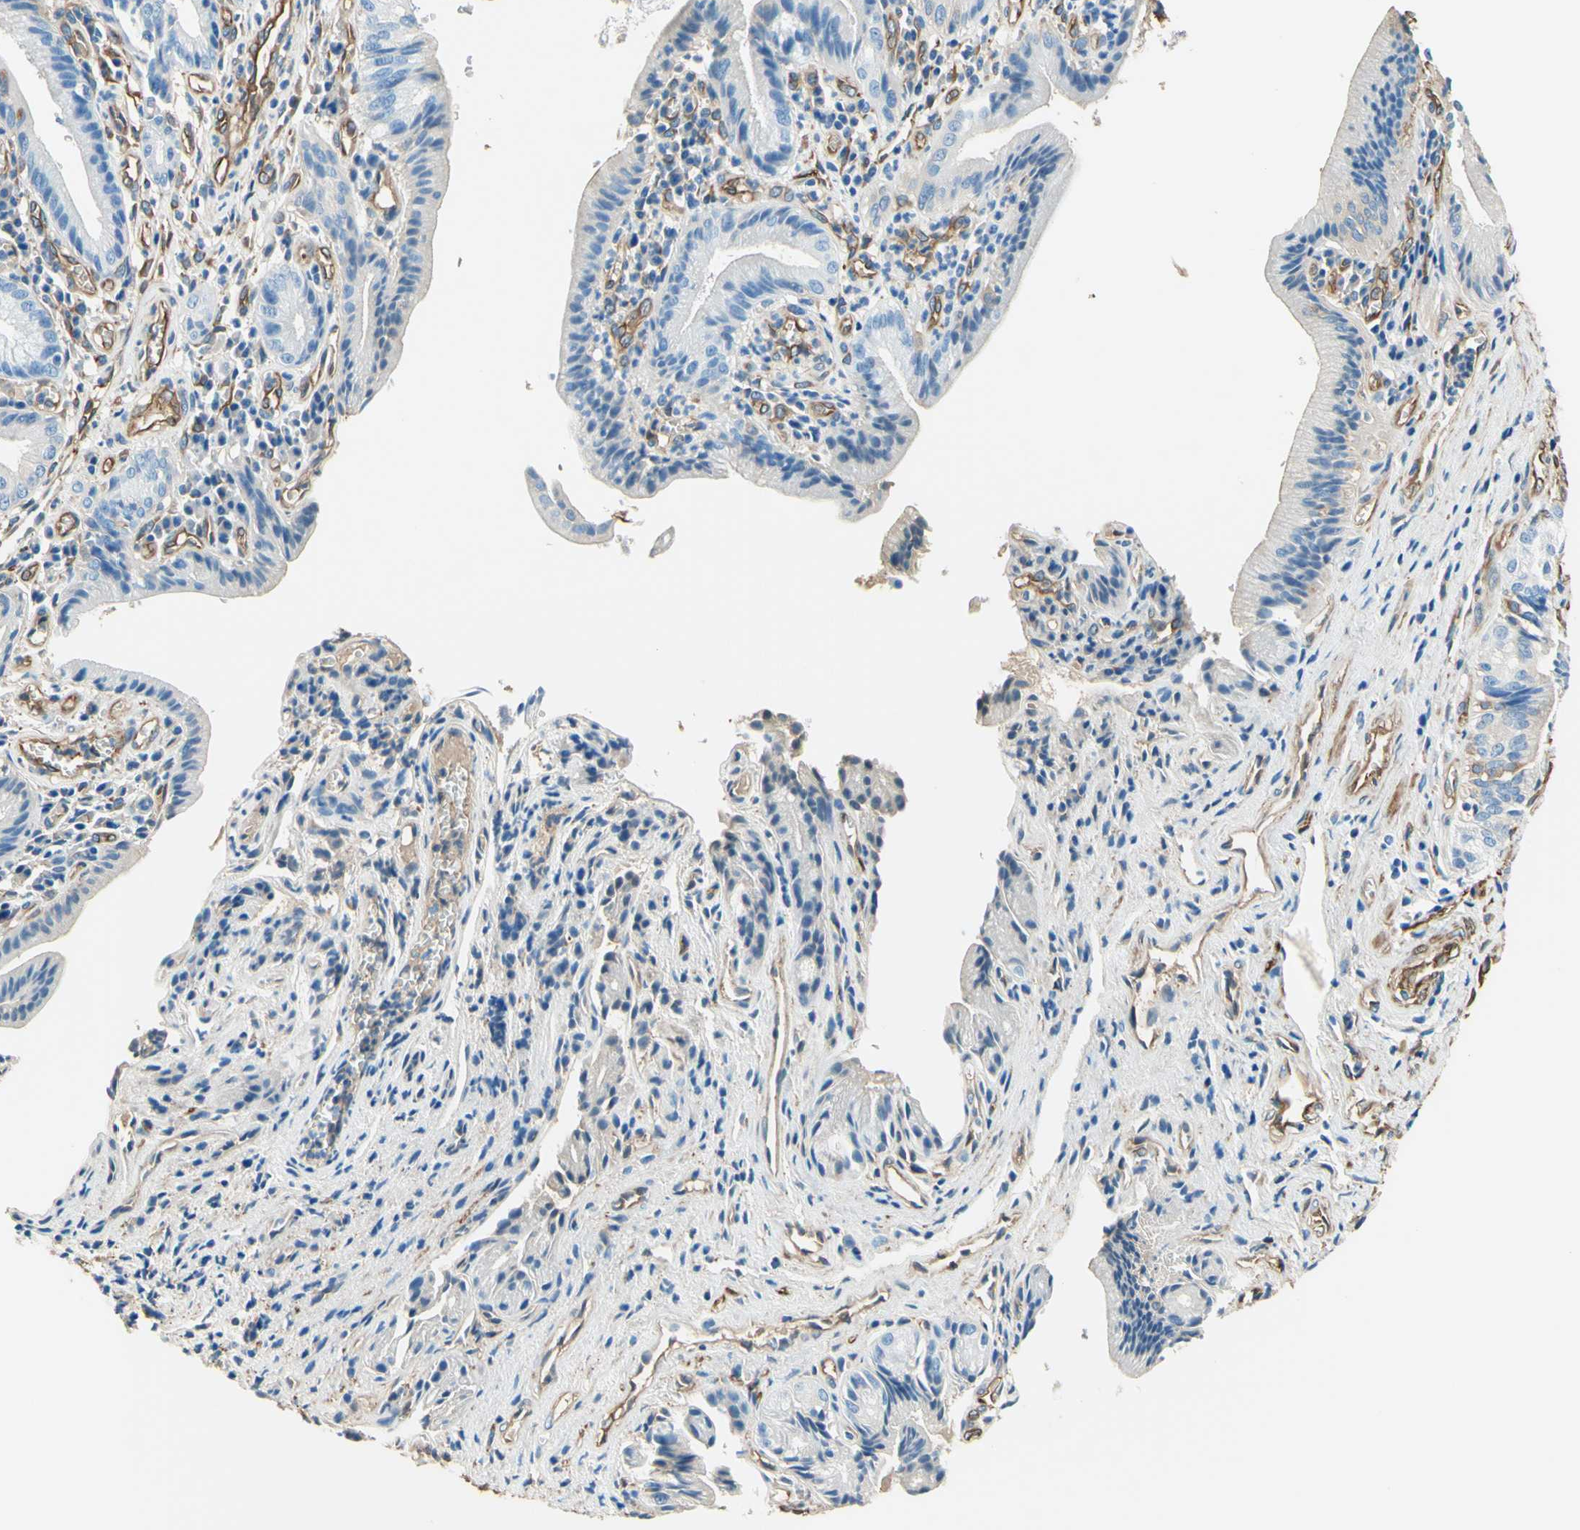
{"staining": {"intensity": "moderate", "quantity": ">75%", "location": "cytoplasmic/membranous"}, "tissue": "pancreatic cancer", "cell_type": "Tumor cells", "image_type": "cancer", "snomed": [{"axis": "morphology", "description": "Adenocarcinoma, NOS"}, {"axis": "topography", "description": "Pancreas"}], "caption": "The immunohistochemical stain highlights moderate cytoplasmic/membranous positivity in tumor cells of adenocarcinoma (pancreatic) tissue.", "gene": "DPYSL3", "patient": {"sex": "female", "age": 75}}